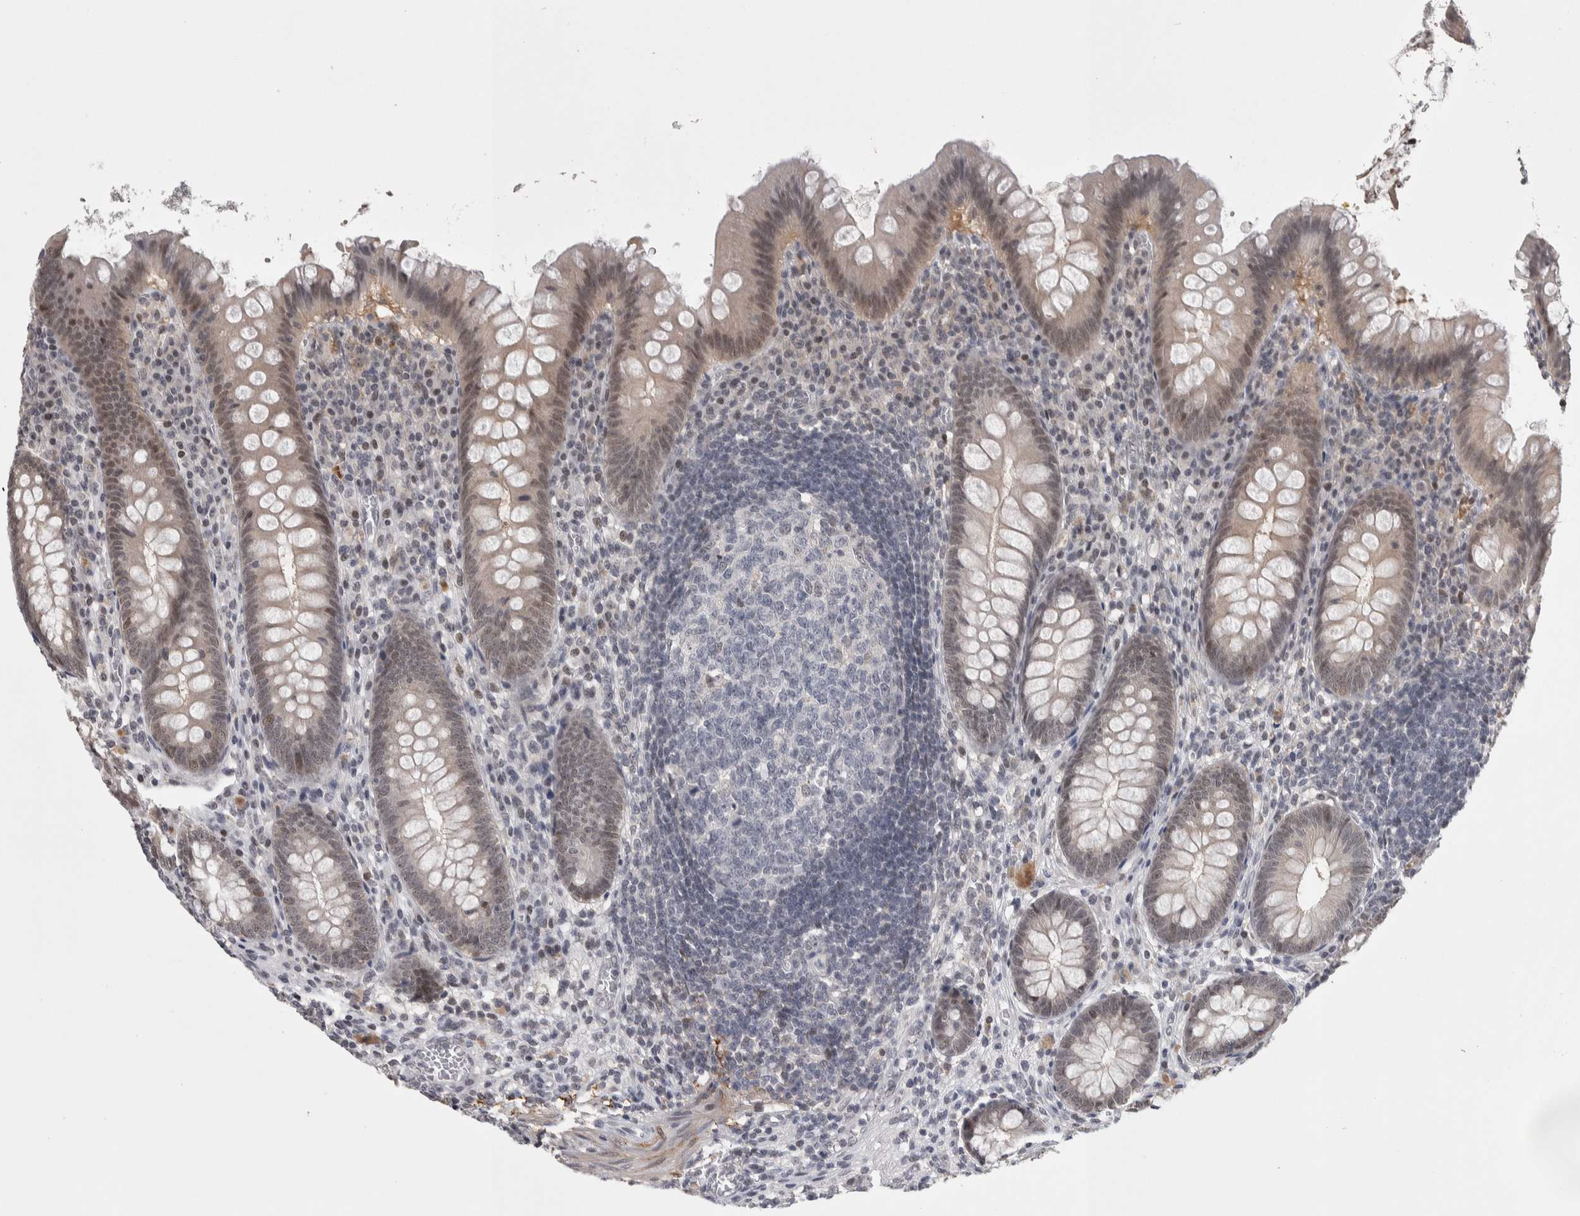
{"staining": {"intensity": "weak", "quantity": ">75%", "location": "nuclear"}, "tissue": "appendix", "cell_type": "Glandular cells", "image_type": "normal", "snomed": [{"axis": "morphology", "description": "Normal tissue, NOS"}, {"axis": "topography", "description": "Appendix"}], "caption": "Immunohistochemistry histopathology image of benign appendix stained for a protein (brown), which displays low levels of weak nuclear staining in about >75% of glandular cells.", "gene": "ZSCAN21", "patient": {"sex": "male", "age": 56}}